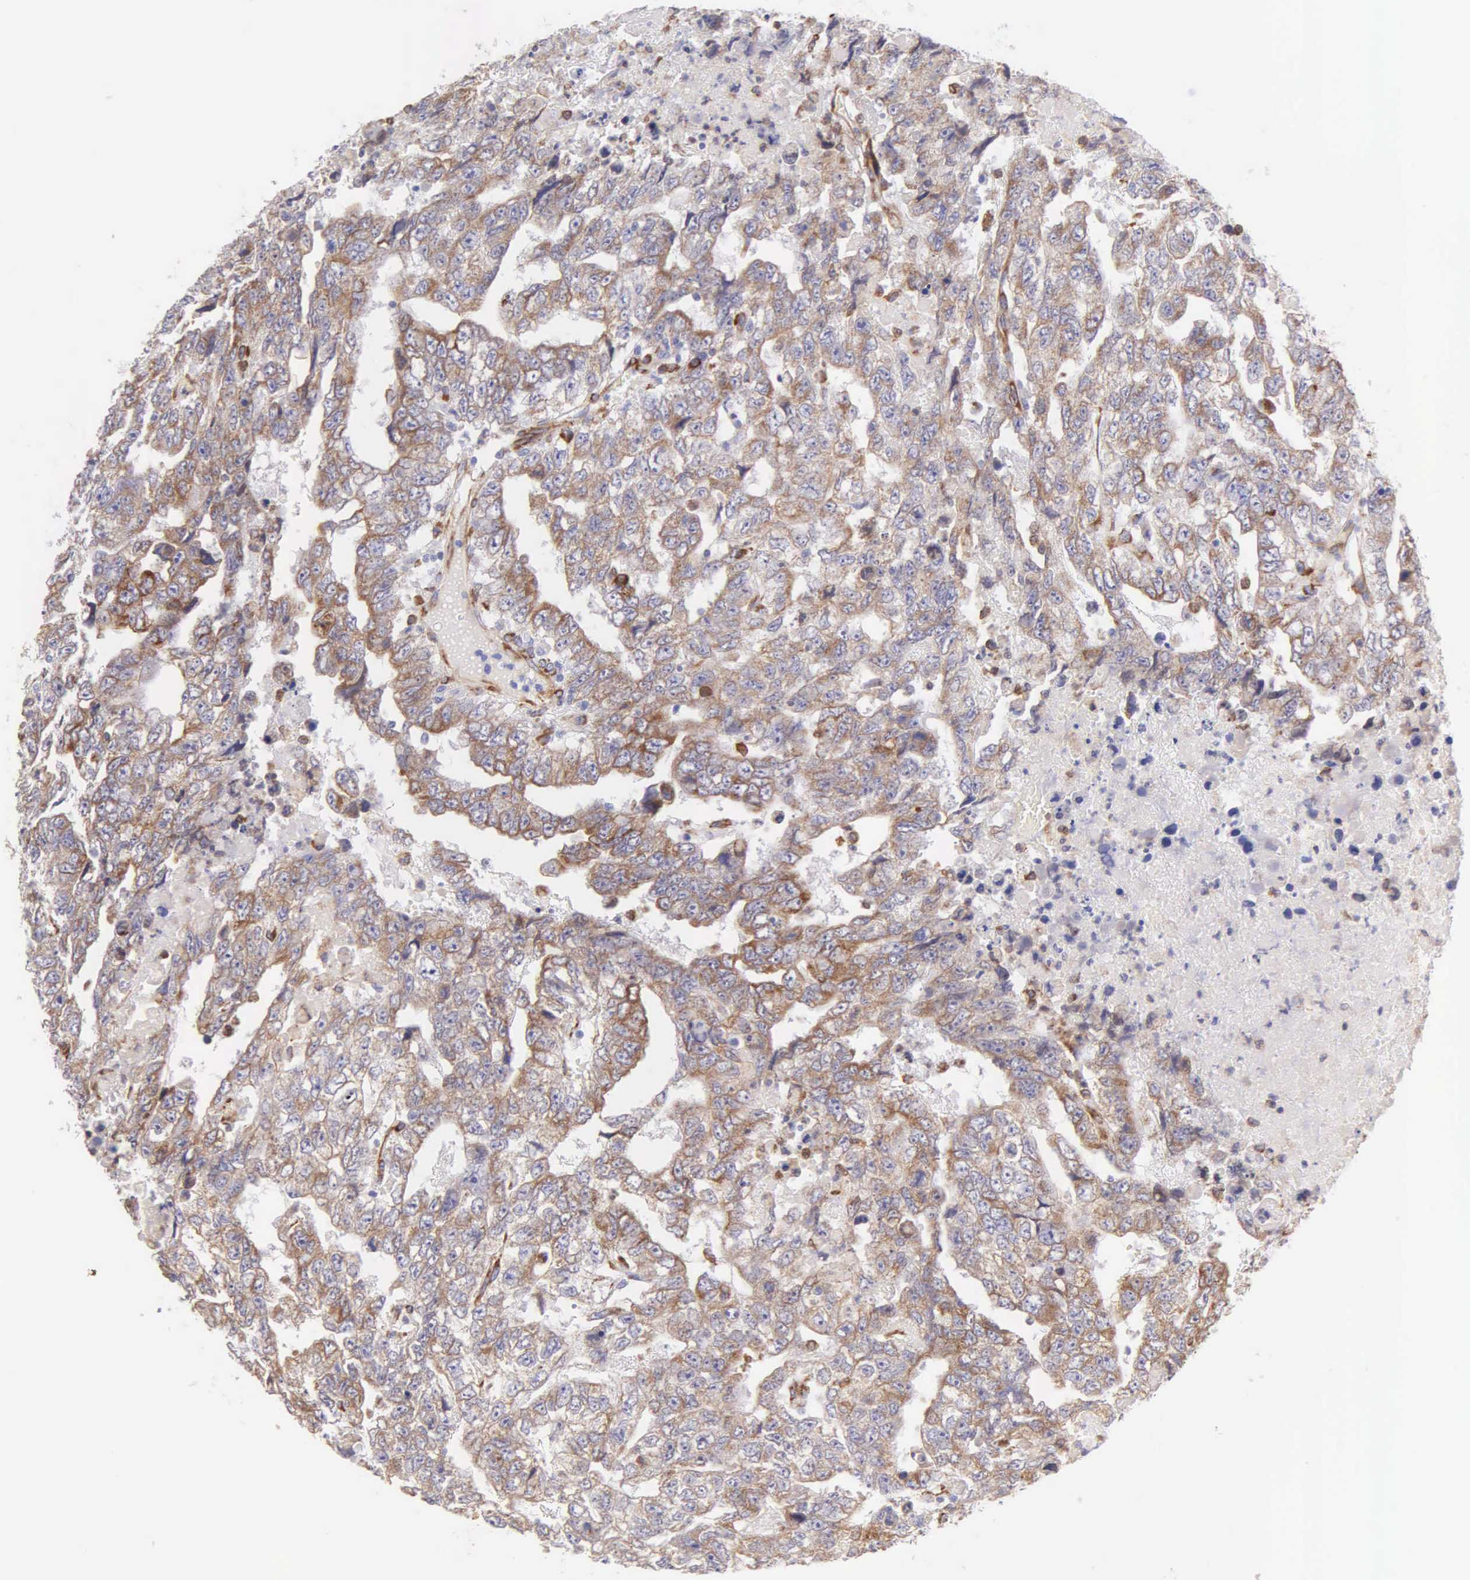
{"staining": {"intensity": "moderate", "quantity": "25%-75%", "location": "cytoplasmic/membranous"}, "tissue": "testis cancer", "cell_type": "Tumor cells", "image_type": "cancer", "snomed": [{"axis": "morphology", "description": "Carcinoma, Embryonal, NOS"}, {"axis": "topography", "description": "Testis"}], "caption": "This is an image of immunohistochemistry (IHC) staining of testis cancer, which shows moderate expression in the cytoplasmic/membranous of tumor cells.", "gene": "CKAP4", "patient": {"sex": "male", "age": 36}}